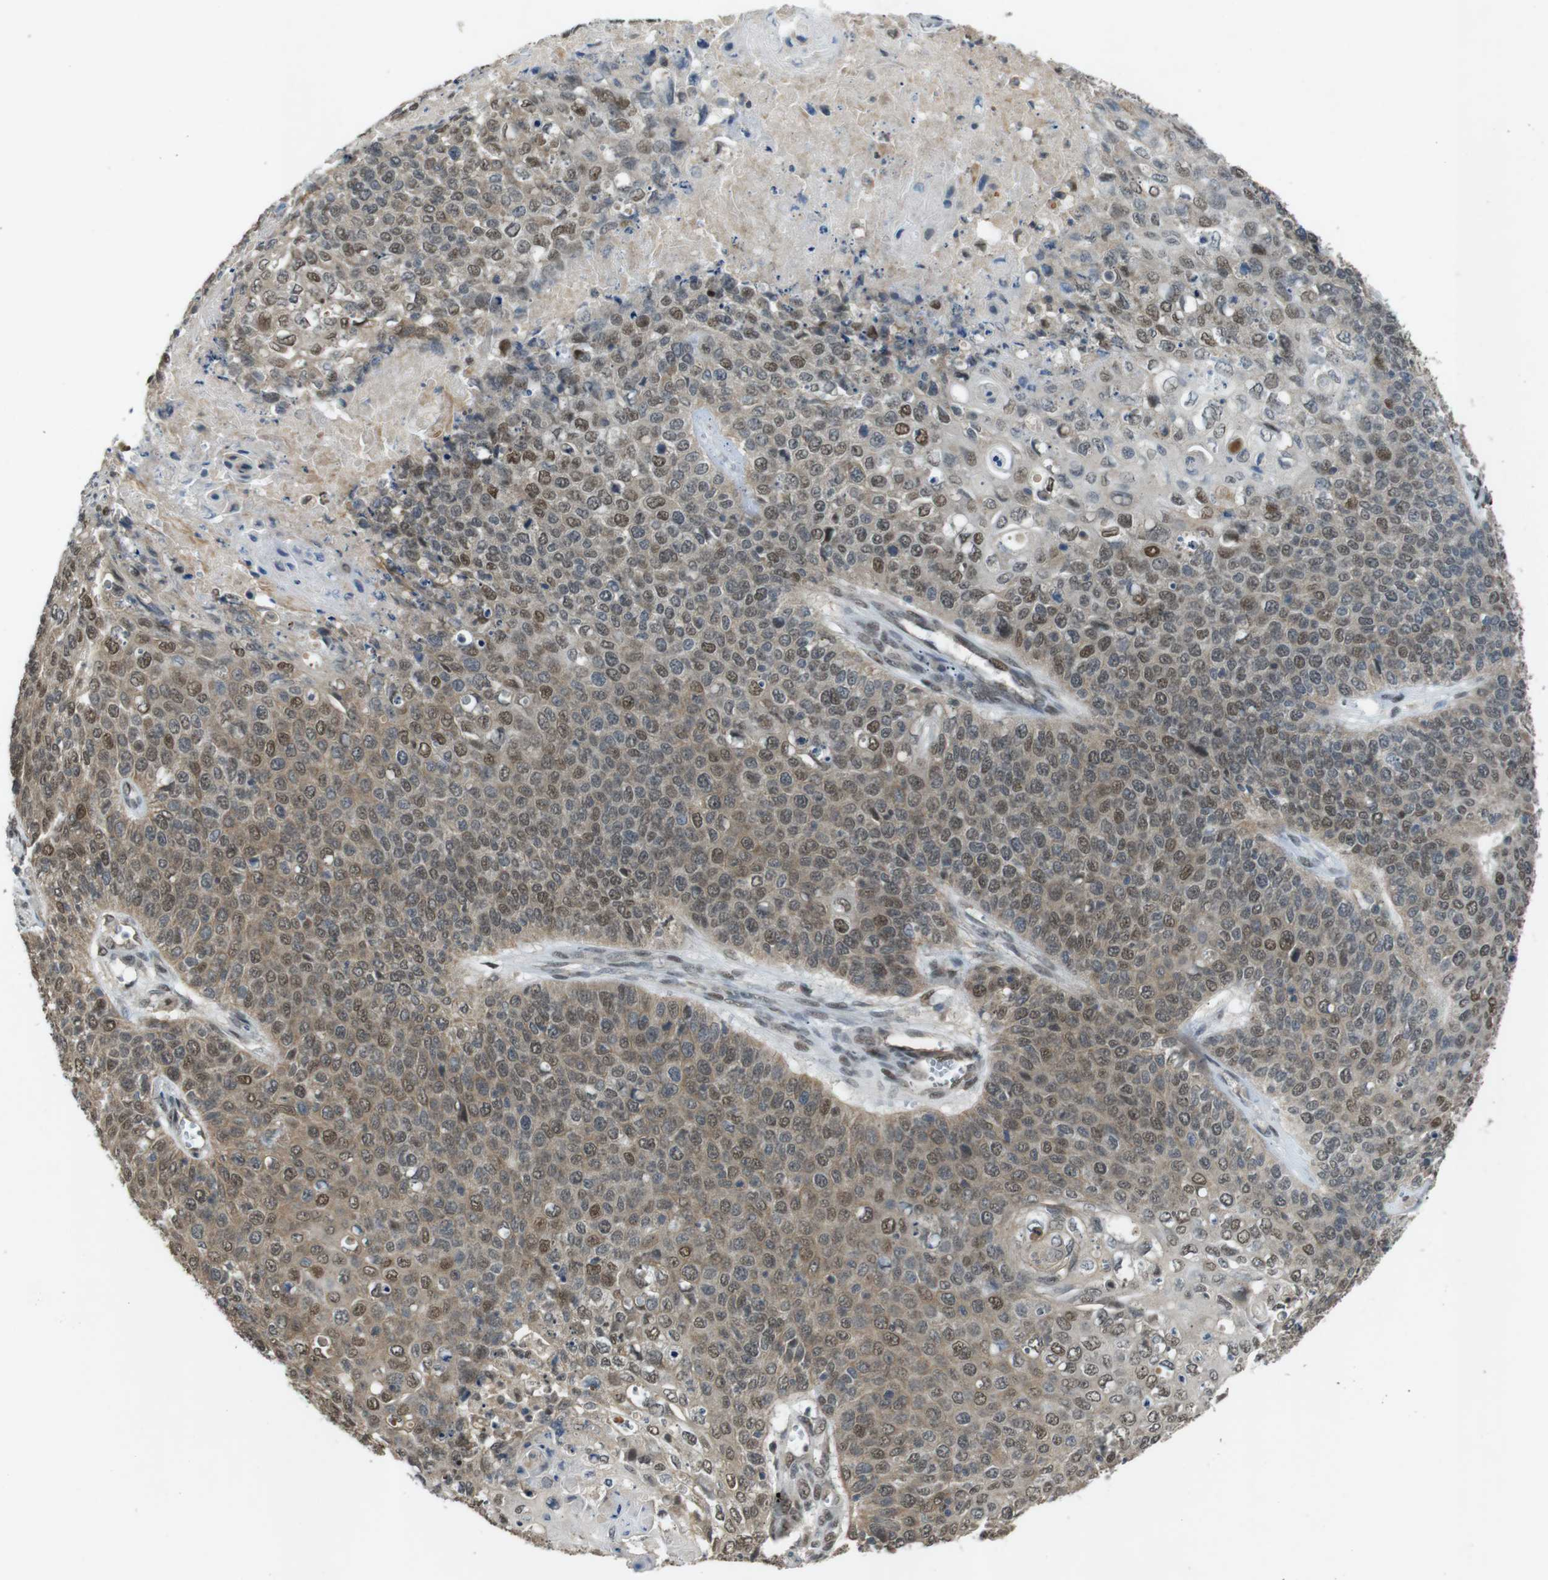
{"staining": {"intensity": "moderate", "quantity": ">75%", "location": "cytoplasmic/membranous,nuclear"}, "tissue": "cervical cancer", "cell_type": "Tumor cells", "image_type": "cancer", "snomed": [{"axis": "morphology", "description": "Squamous cell carcinoma, NOS"}, {"axis": "topography", "description": "Cervix"}], "caption": "There is medium levels of moderate cytoplasmic/membranous and nuclear positivity in tumor cells of cervical squamous cell carcinoma, as demonstrated by immunohistochemical staining (brown color).", "gene": "ORAI3", "patient": {"sex": "female", "age": 39}}